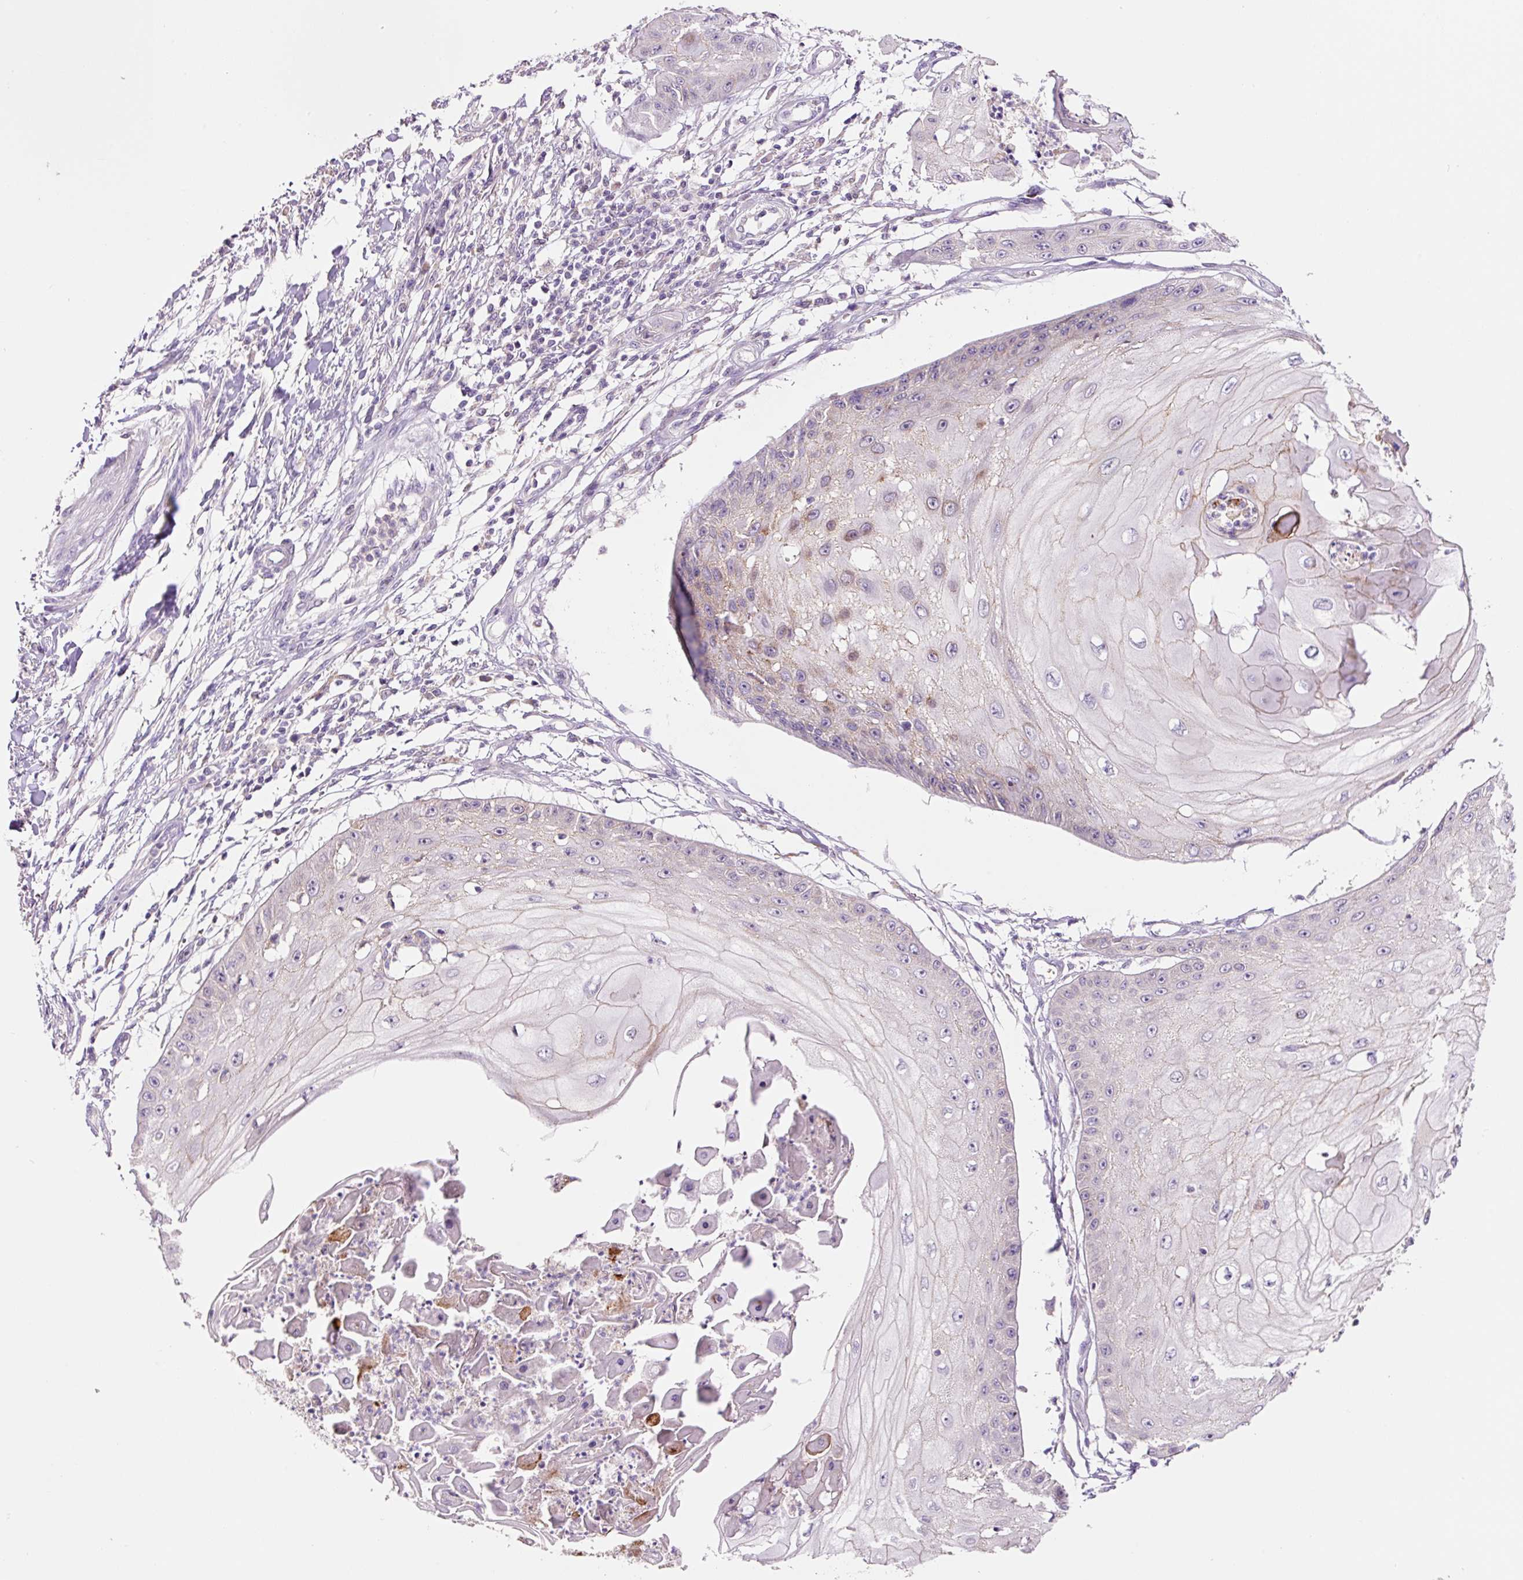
{"staining": {"intensity": "negative", "quantity": "none", "location": "none"}, "tissue": "skin cancer", "cell_type": "Tumor cells", "image_type": "cancer", "snomed": [{"axis": "morphology", "description": "Squamous cell carcinoma, NOS"}, {"axis": "topography", "description": "Skin"}], "caption": "Immunohistochemistry image of human squamous cell carcinoma (skin) stained for a protein (brown), which demonstrates no staining in tumor cells.", "gene": "PCK2", "patient": {"sex": "male", "age": 70}}